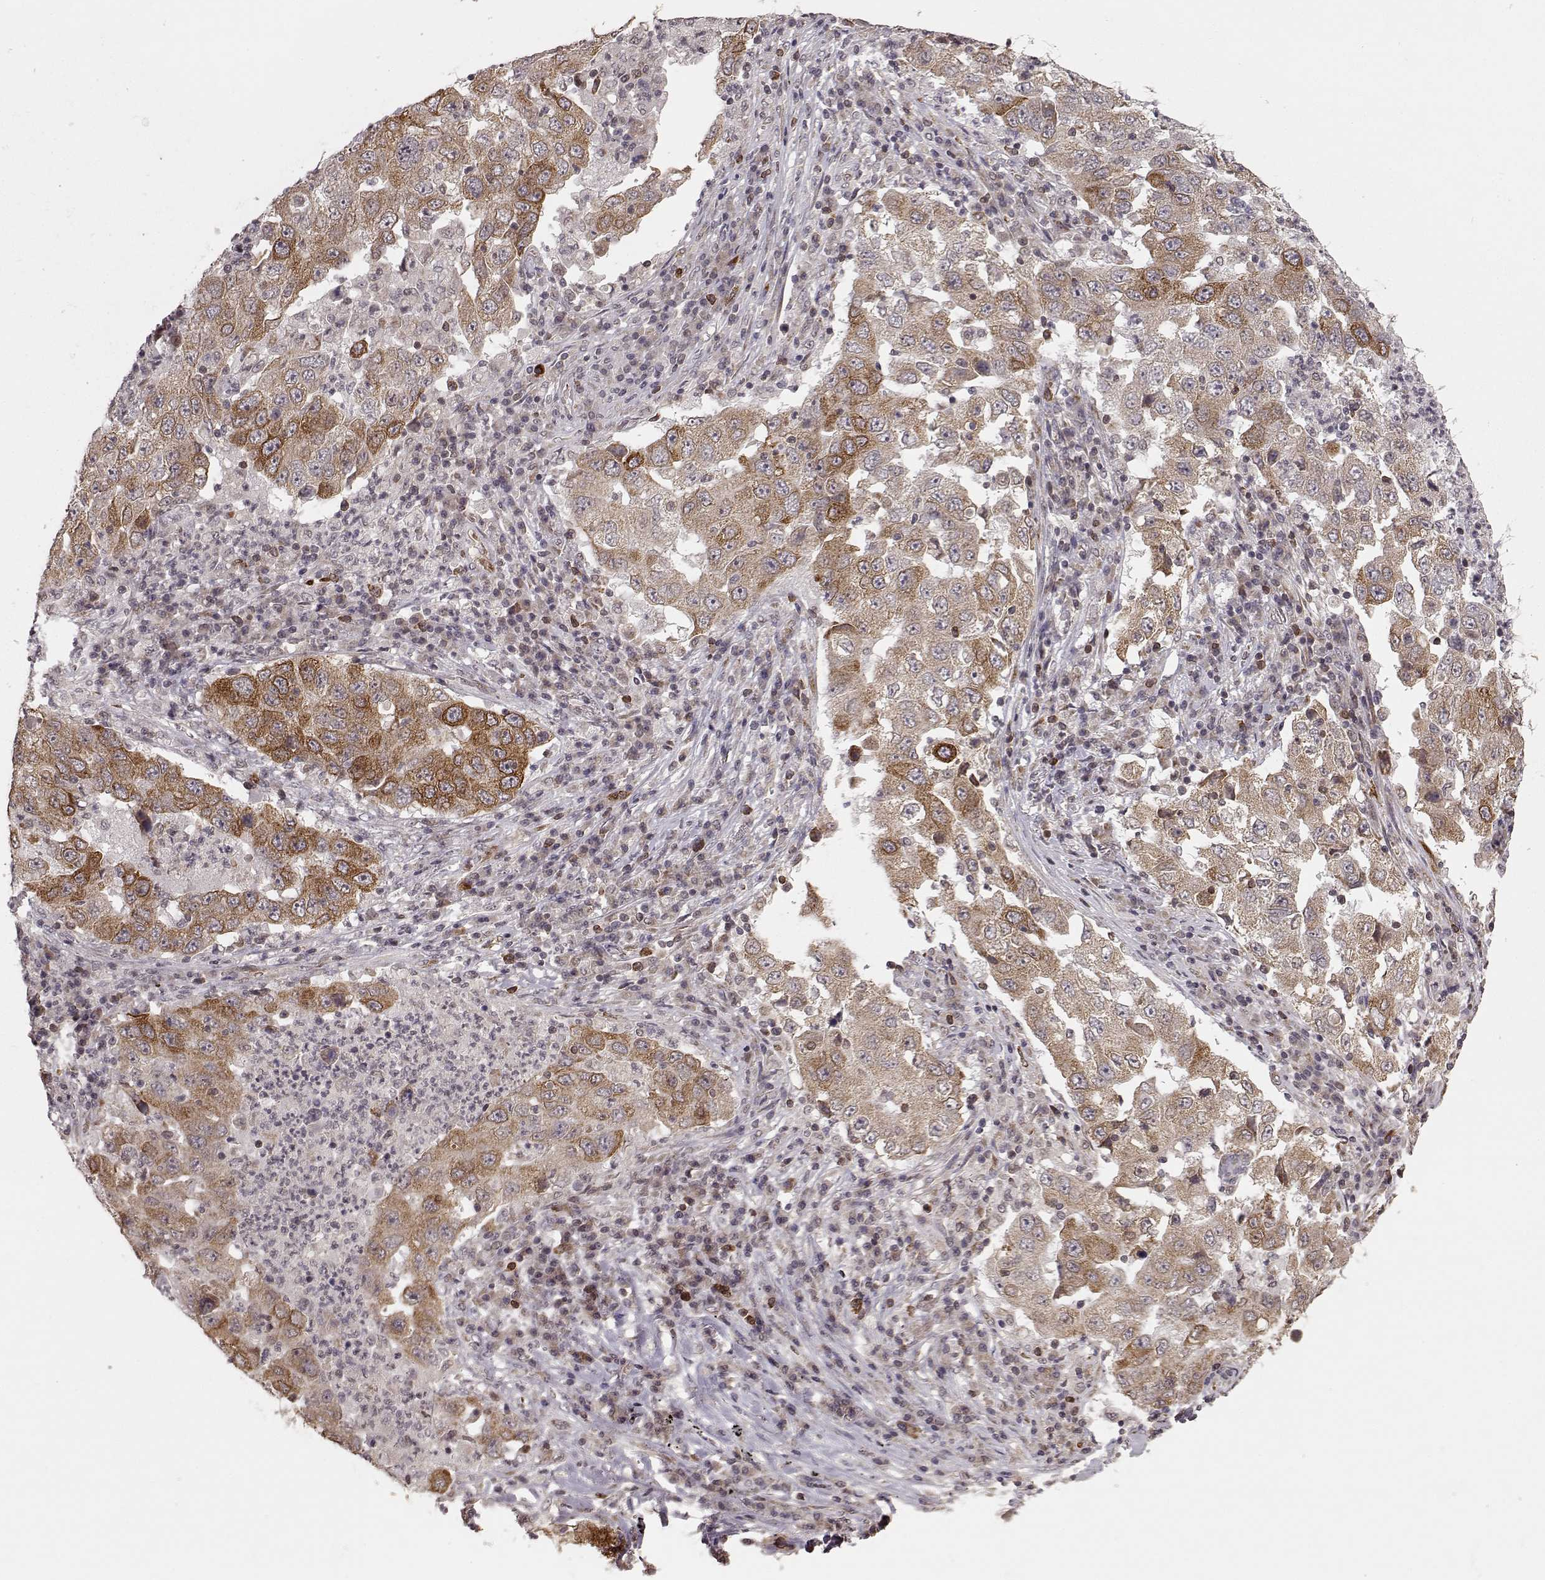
{"staining": {"intensity": "moderate", "quantity": ">75%", "location": "cytoplasmic/membranous"}, "tissue": "lung cancer", "cell_type": "Tumor cells", "image_type": "cancer", "snomed": [{"axis": "morphology", "description": "Adenocarcinoma, NOS"}, {"axis": "topography", "description": "Lung"}], "caption": "There is medium levels of moderate cytoplasmic/membranous staining in tumor cells of lung cancer (adenocarcinoma), as demonstrated by immunohistochemical staining (brown color).", "gene": "ELOVL5", "patient": {"sex": "male", "age": 73}}